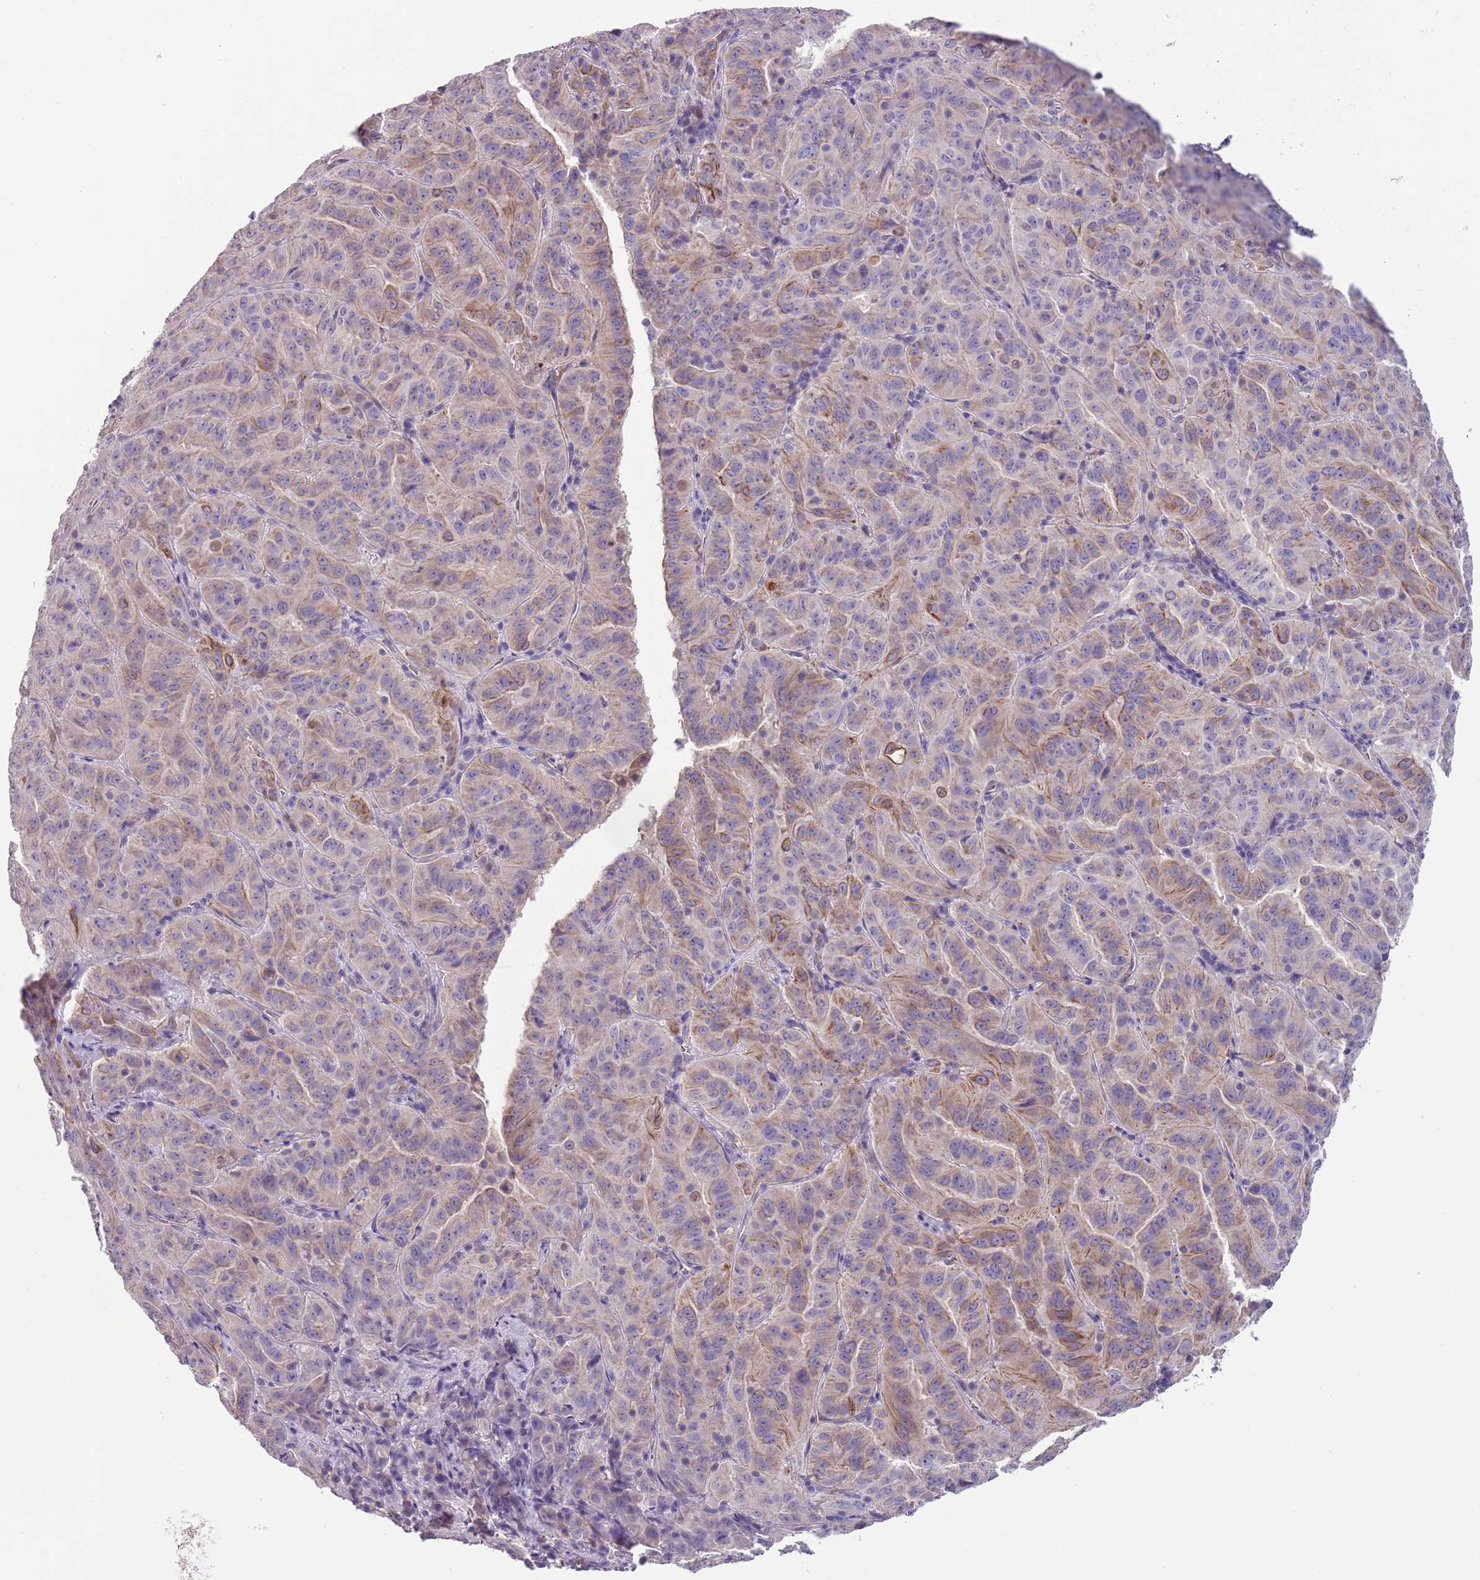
{"staining": {"intensity": "moderate", "quantity": "<25%", "location": "cytoplasmic/membranous"}, "tissue": "pancreatic cancer", "cell_type": "Tumor cells", "image_type": "cancer", "snomed": [{"axis": "morphology", "description": "Adenocarcinoma, NOS"}, {"axis": "topography", "description": "Pancreas"}], "caption": "Brown immunohistochemical staining in human adenocarcinoma (pancreatic) demonstrates moderate cytoplasmic/membranous staining in about <25% of tumor cells.", "gene": "HES3", "patient": {"sex": "male", "age": 63}}